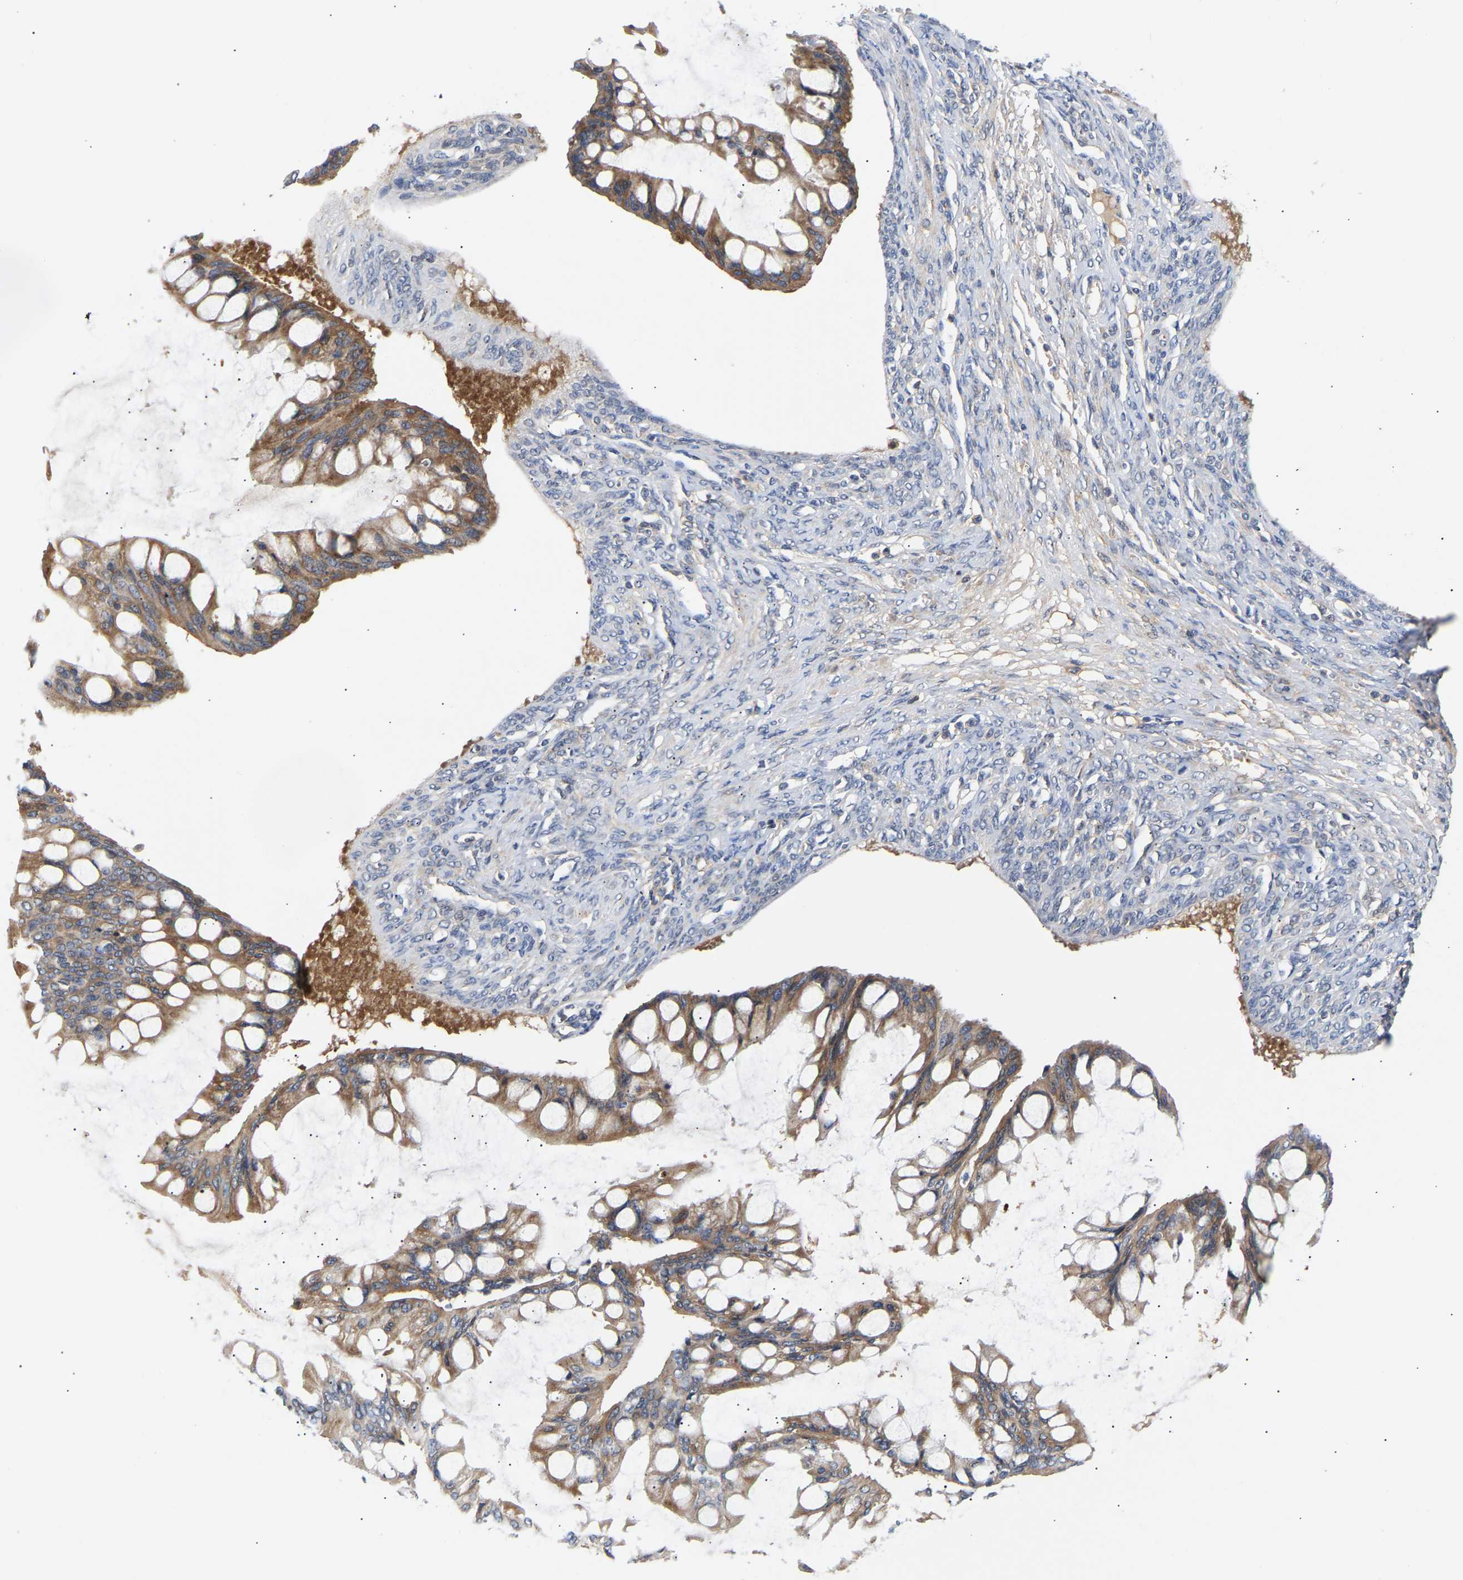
{"staining": {"intensity": "moderate", "quantity": ">75%", "location": "cytoplasmic/membranous"}, "tissue": "ovarian cancer", "cell_type": "Tumor cells", "image_type": "cancer", "snomed": [{"axis": "morphology", "description": "Cystadenocarcinoma, mucinous, NOS"}, {"axis": "topography", "description": "Ovary"}], "caption": "Protein analysis of ovarian cancer tissue shows moderate cytoplasmic/membranous positivity in approximately >75% of tumor cells.", "gene": "KASH5", "patient": {"sex": "female", "age": 73}}